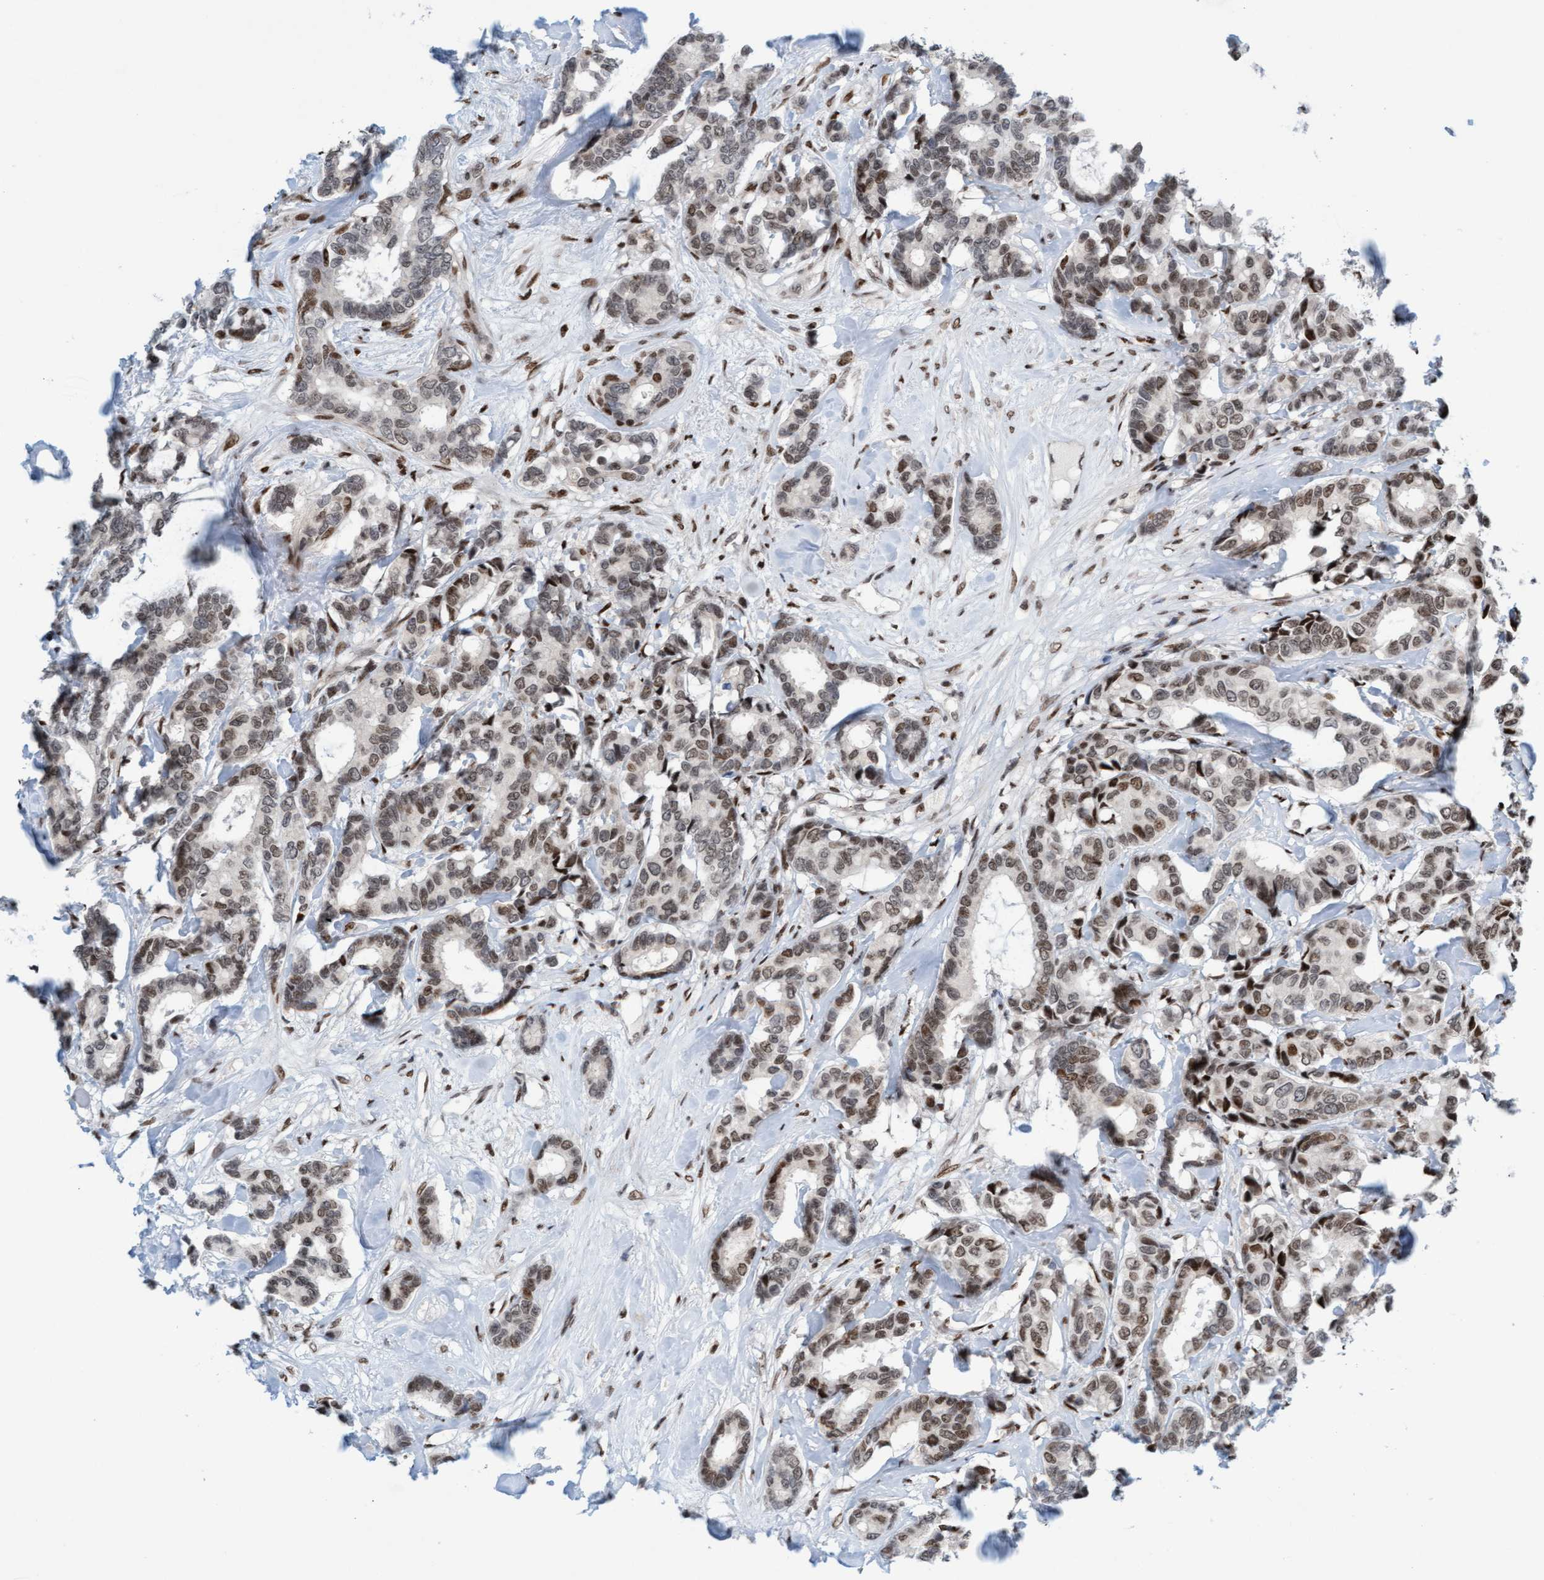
{"staining": {"intensity": "moderate", "quantity": ">75%", "location": "nuclear"}, "tissue": "breast cancer", "cell_type": "Tumor cells", "image_type": "cancer", "snomed": [{"axis": "morphology", "description": "Duct carcinoma"}, {"axis": "topography", "description": "Breast"}], "caption": "This is an image of immunohistochemistry staining of breast cancer (infiltrating ductal carcinoma), which shows moderate positivity in the nuclear of tumor cells.", "gene": "GLRX2", "patient": {"sex": "female", "age": 87}}